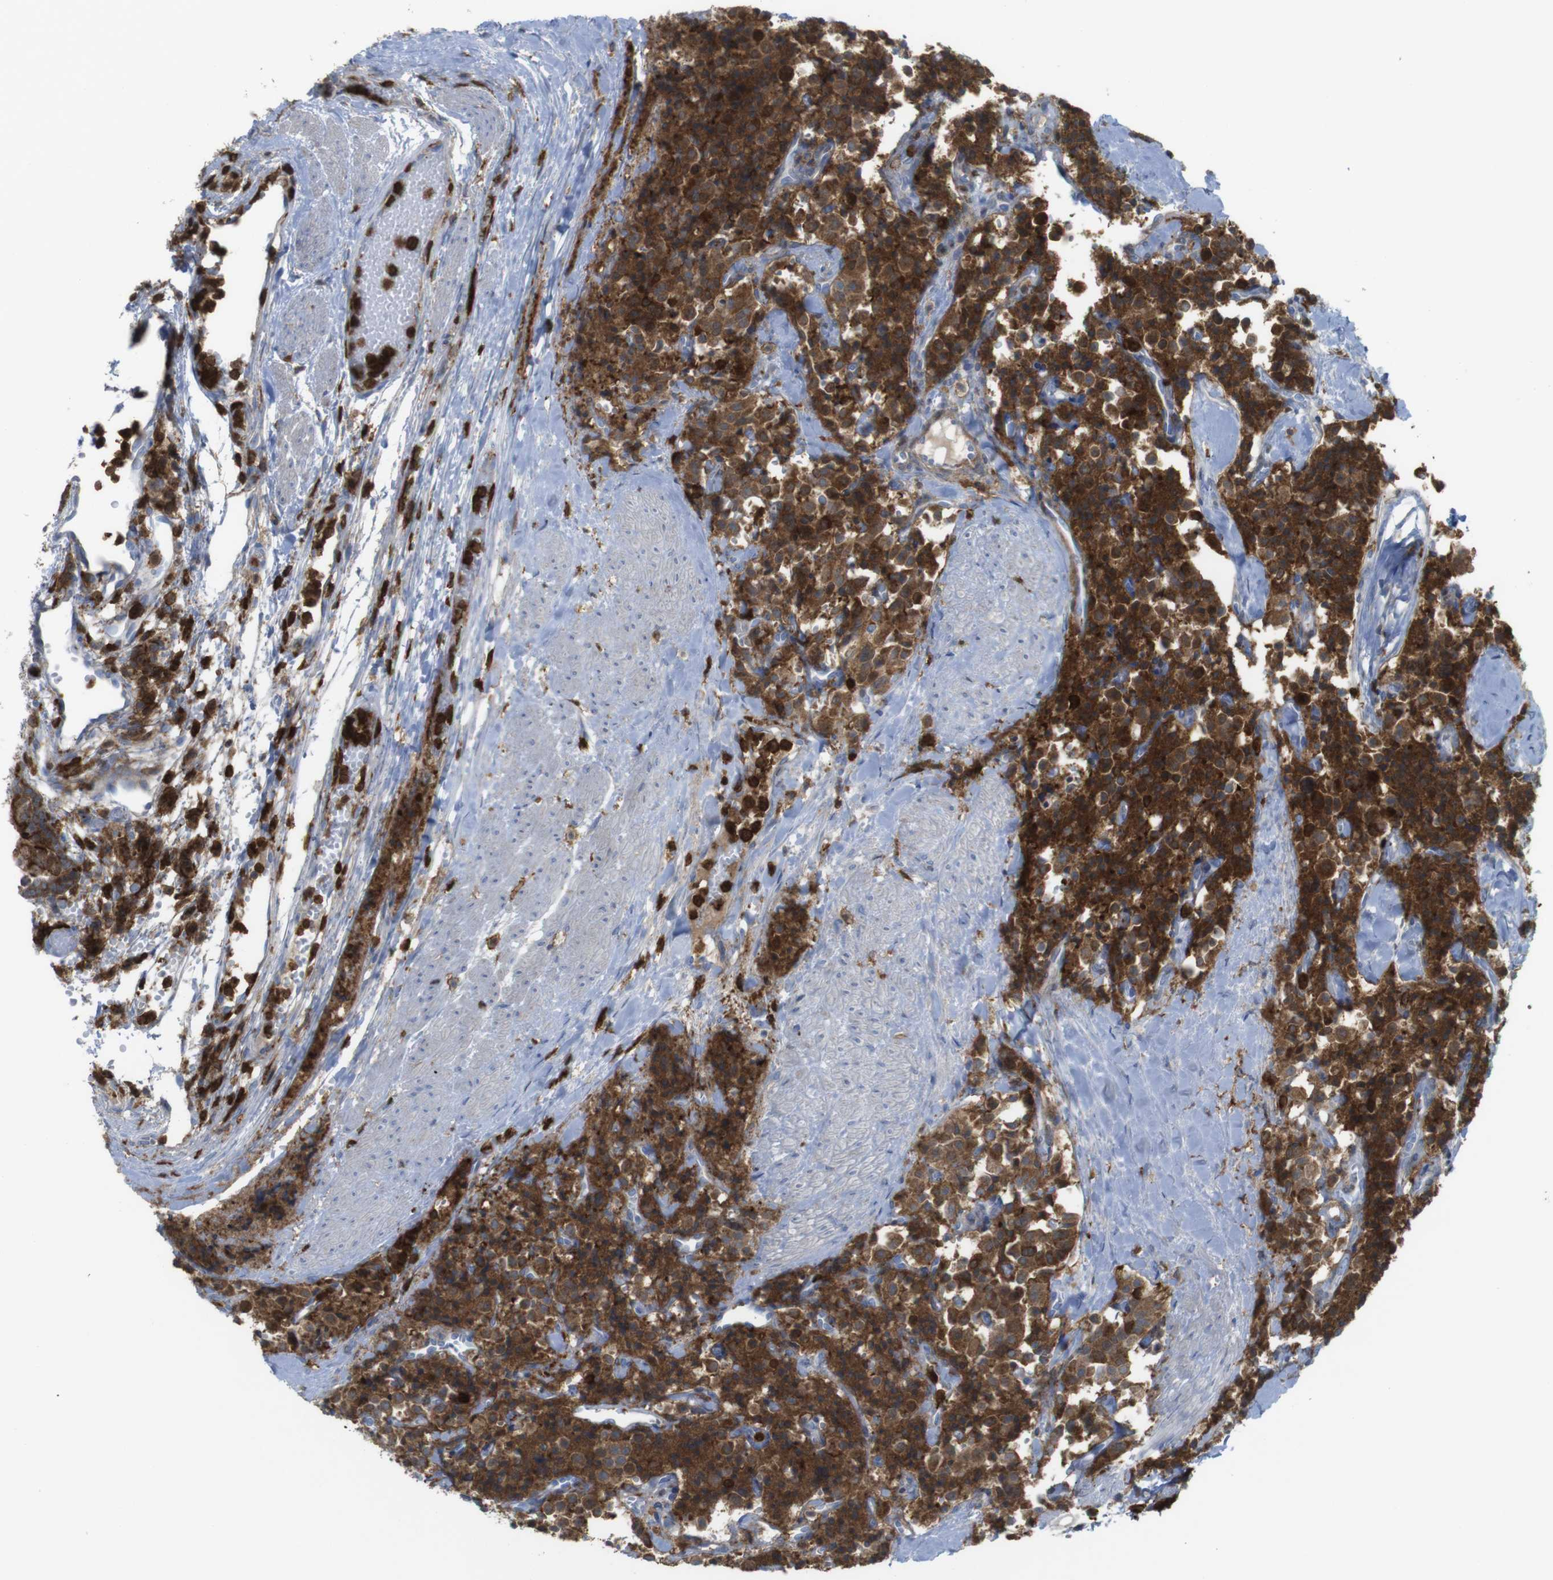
{"staining": {"intensity": "strong", "quantity": ">75%", "location": "cytoplasmic/membranous"}, "tissue": "carcinoid", "cell_type": "Tumor cells", "image_type": "cancer", "snomed": [{"axis": "morphology", "description": "Carcinoid, malignant, NOS"}, {"axis": "topography", "description": "Lung"}], "caption": "The micrograph shows immunohistochemical staining of carcinoid (malignant). There is strong cytoplasmic/membranous expression is present in approximately >75% of tumor cells.", "gene": "PRKCD", "patient": {"sex": "male", "age": 30}}